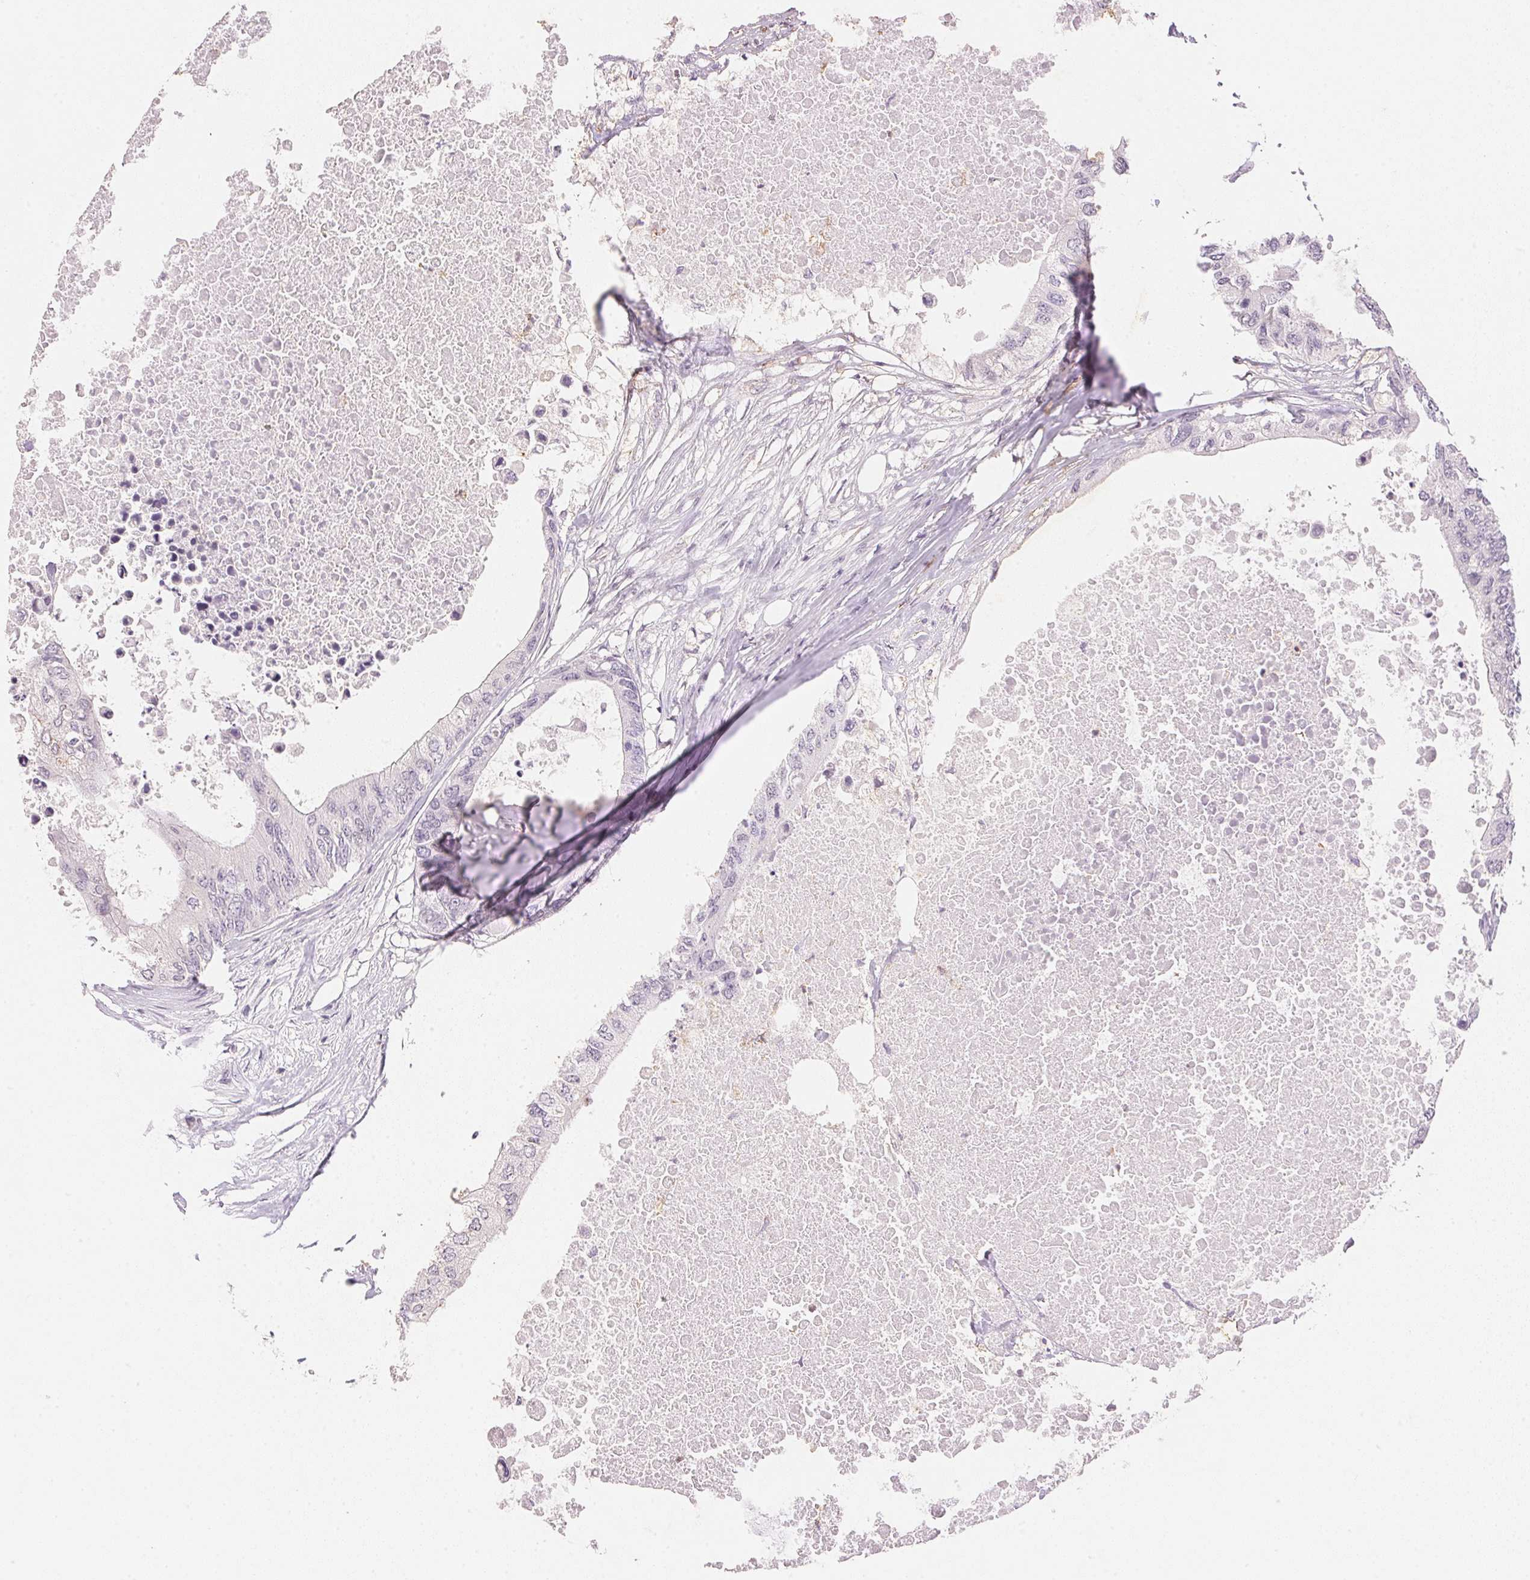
{"staining": {"intensity": "negative", "quantity": "none", "location": "none"}, "tissue": "colorectal cancer", "cell_type": "Tumor cells", "image_type": "cancer", "snomed": [{"axis": "morphology", "description": "Adenocarcinoma, NOS"}, {"axis": "topography", "description": "Colon"}], "caption": "A photomicrograph of colorectal cancer (adenocarcinoma) stained for a protein reveals no brown staining in tumor cells. (DAB immunohistochemistry, high magnification).", "gene": "SMTN", "patient": {"sex": "male", "age": 71}}